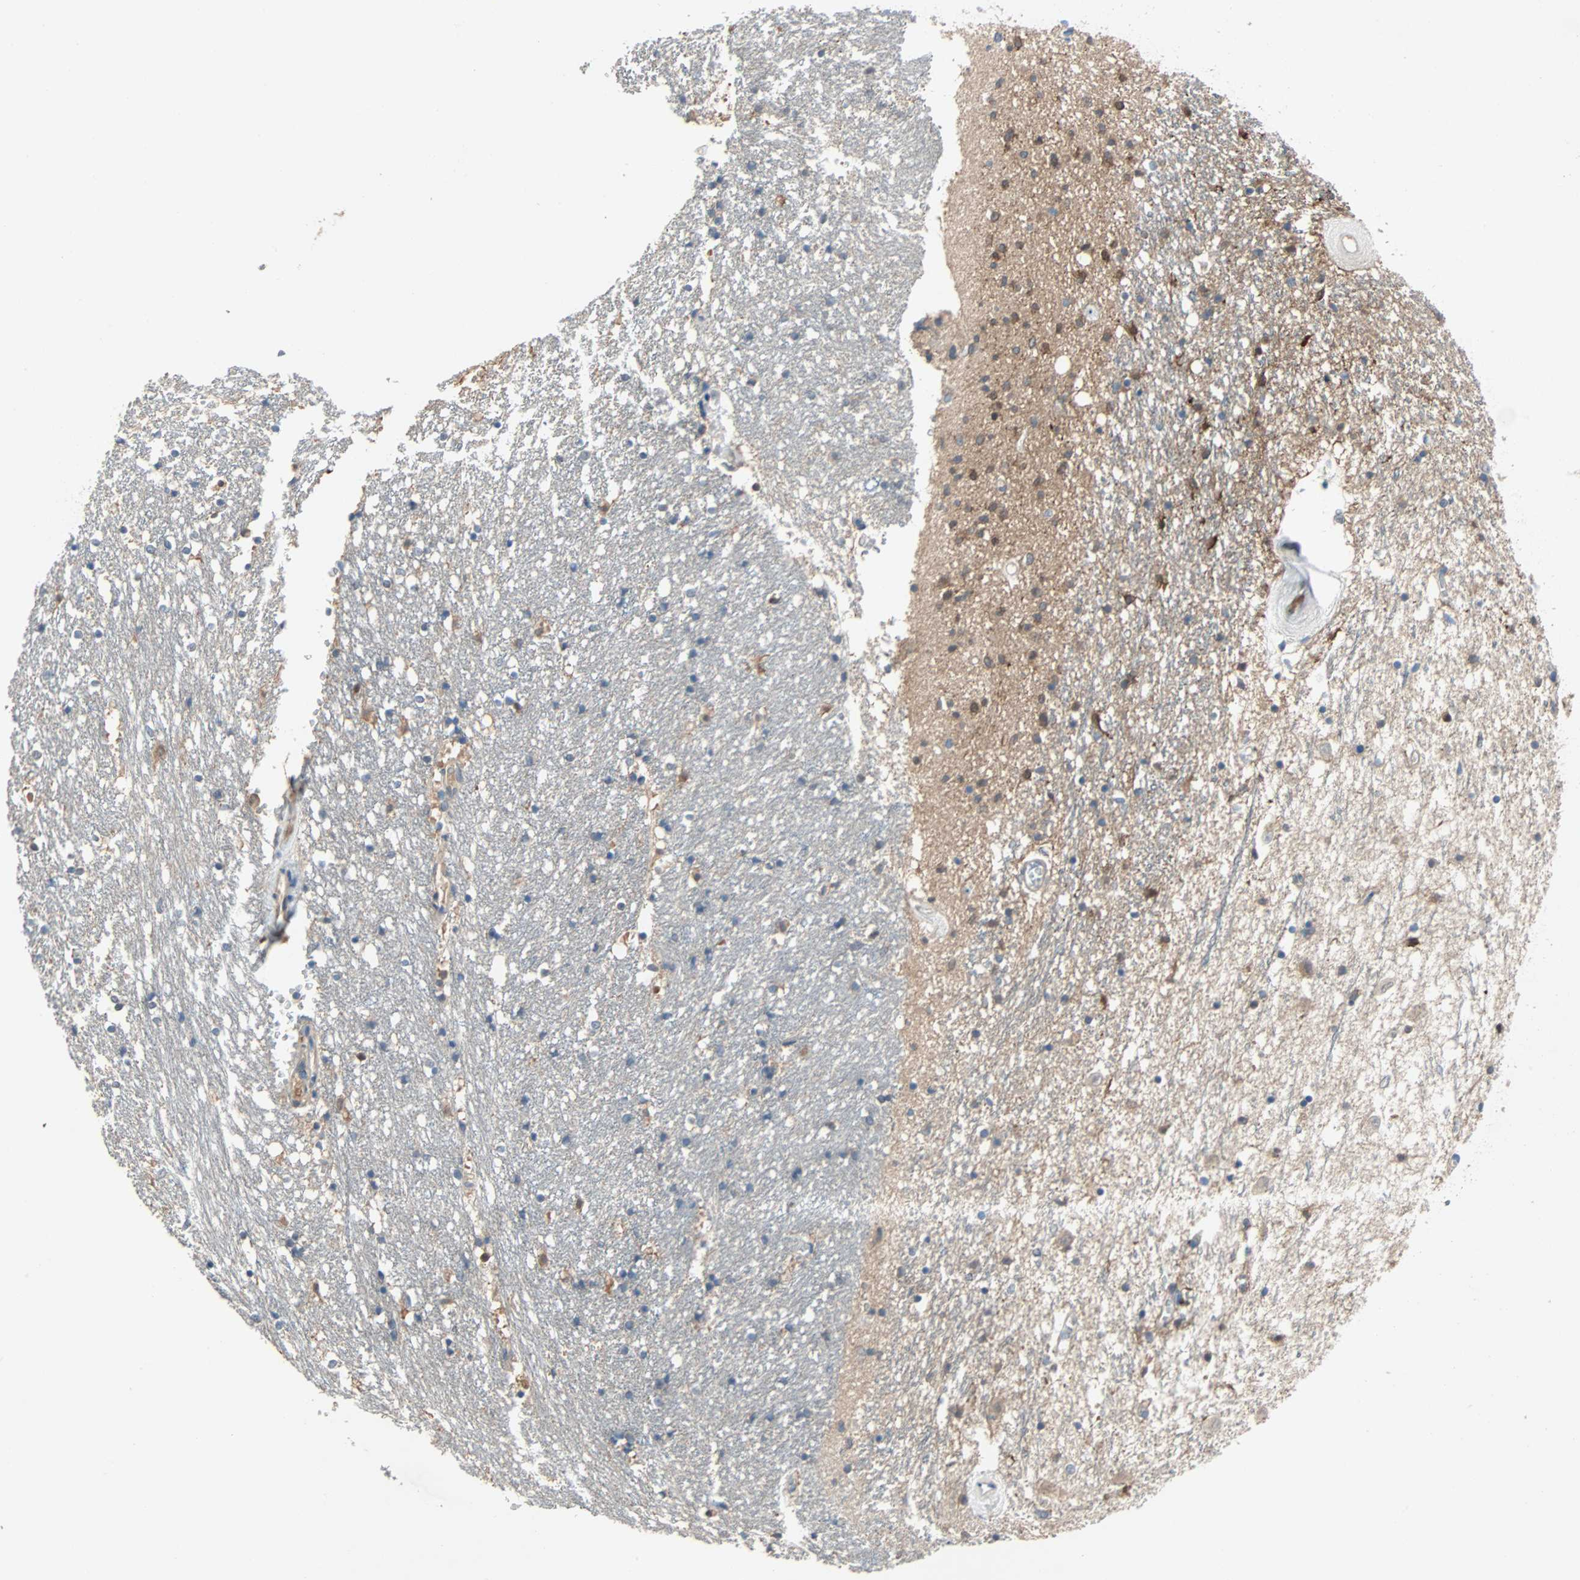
{"staining": {"intensity": "moderate", "quantity": "<25%", "location": "cytoplasmic/membranous"}, "tissue": "caudate", "cell_type": "Glial cells", "image_type": "normal", "snomed": [{"axis": "morphology", "description": "Normal tissue, NOS"}, {"axis": "topography", "description": "Lateral ventricle wall"}], "caption": "Immunohistochemical staining of unremarkable human caudate shows low levels of moderate cytoplasmic/membranous staining in about <25% of glial cells.", "gene": "TNFRSF12A", "patient": {"sex": "female", "age": 54}}